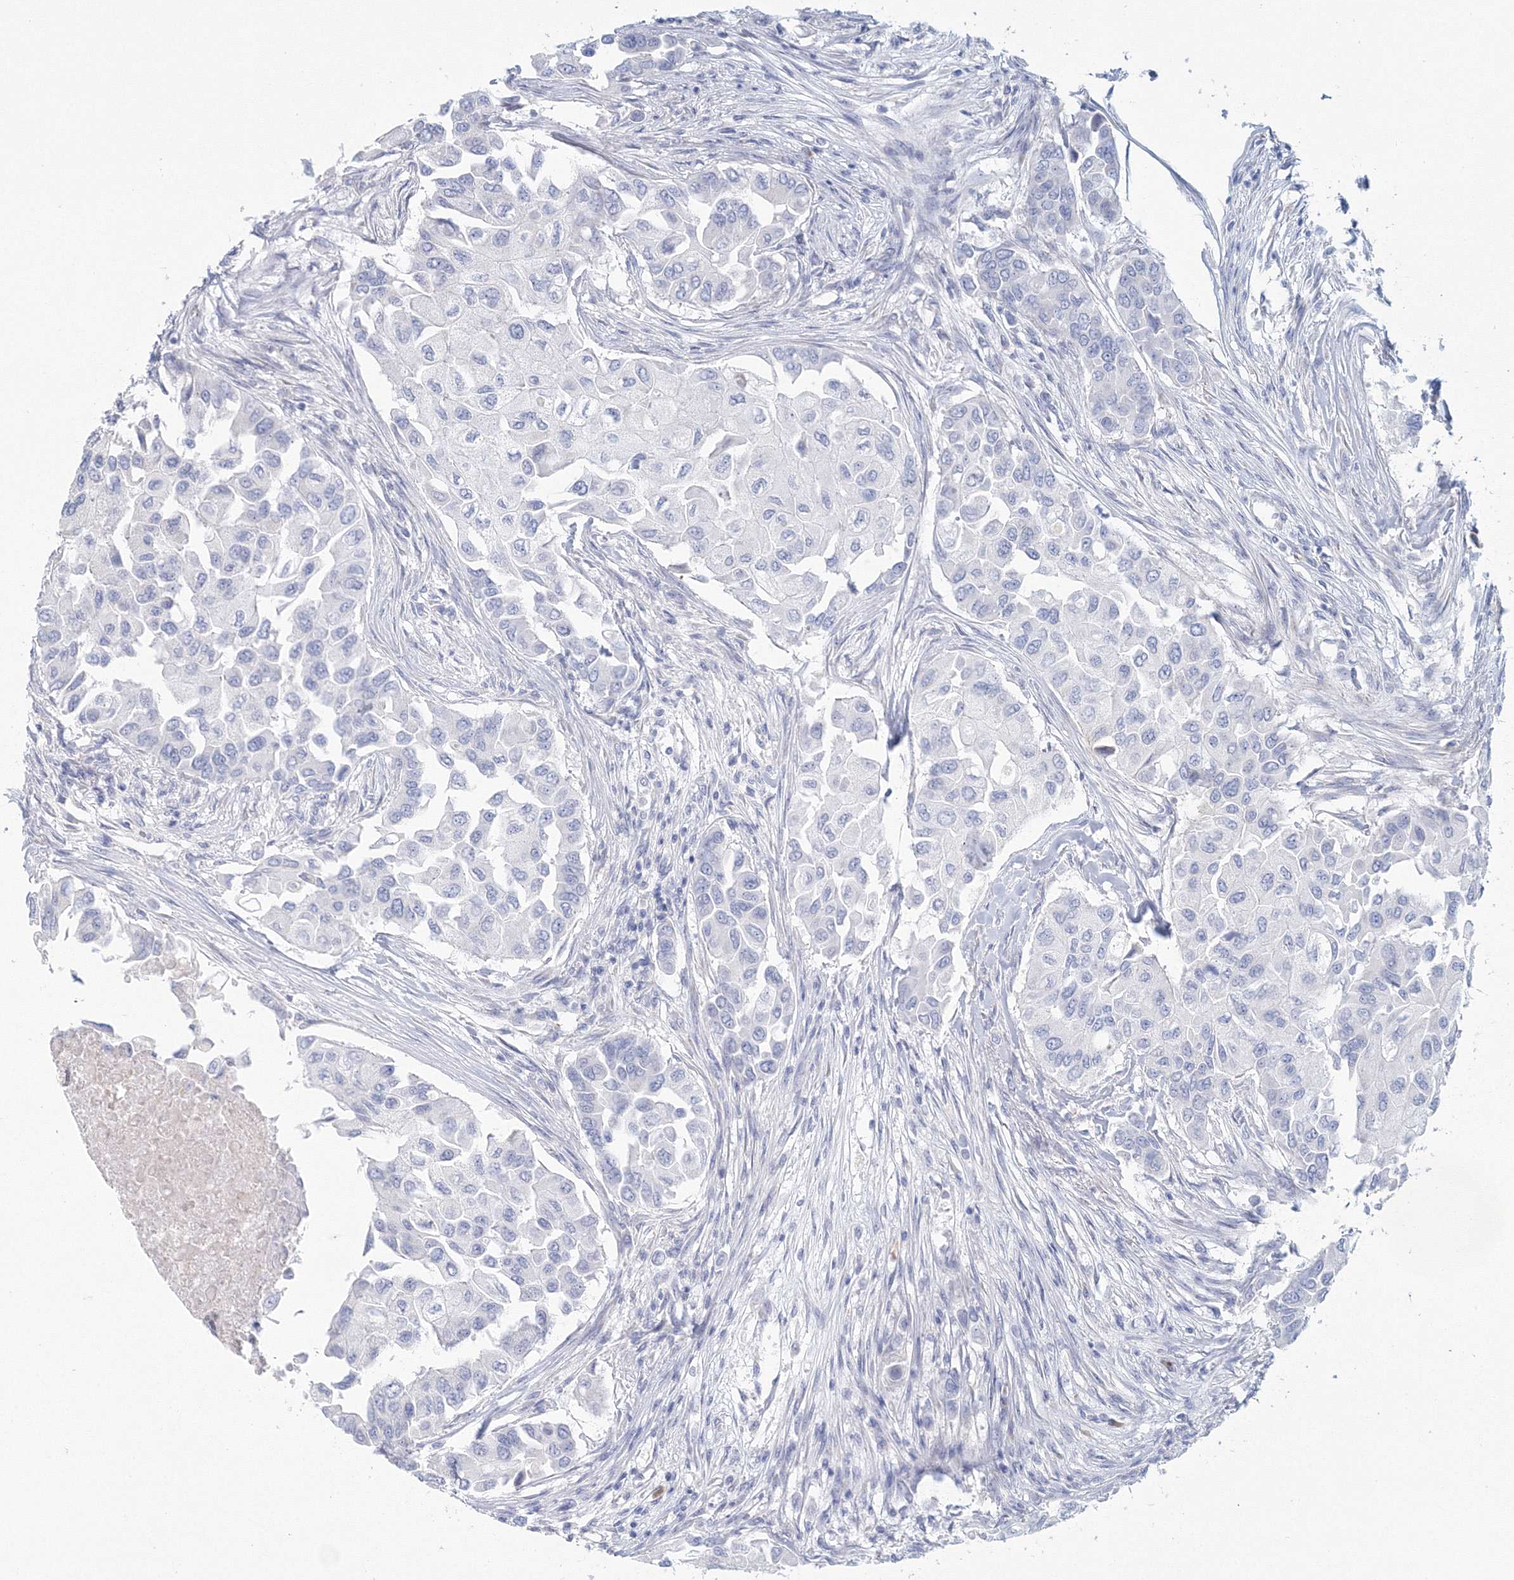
{"staining": {"intensity": "negative", "quantity": "none", "location": "none"}, "tissue": "breast cancer", "cell_type": "Tumor cells", "image_type": "cancer", "snomed": [{"axis": "morphology", "description": "Normal tissue, NOS"}, {"axis": "morphology", "description": "Duct carcinoma"}, {"axis": "topography", "description": "Breast"}], "caption": "This histopathology image is of breast cancer (infiltrating ductal carcinoma) stained with IHC to label a protein in brown with the nuclei are counter-stained blue. There is no staining in tumor cells.", "gene": "VSIG1", "patient": {"sex": "female", "age": 49}}